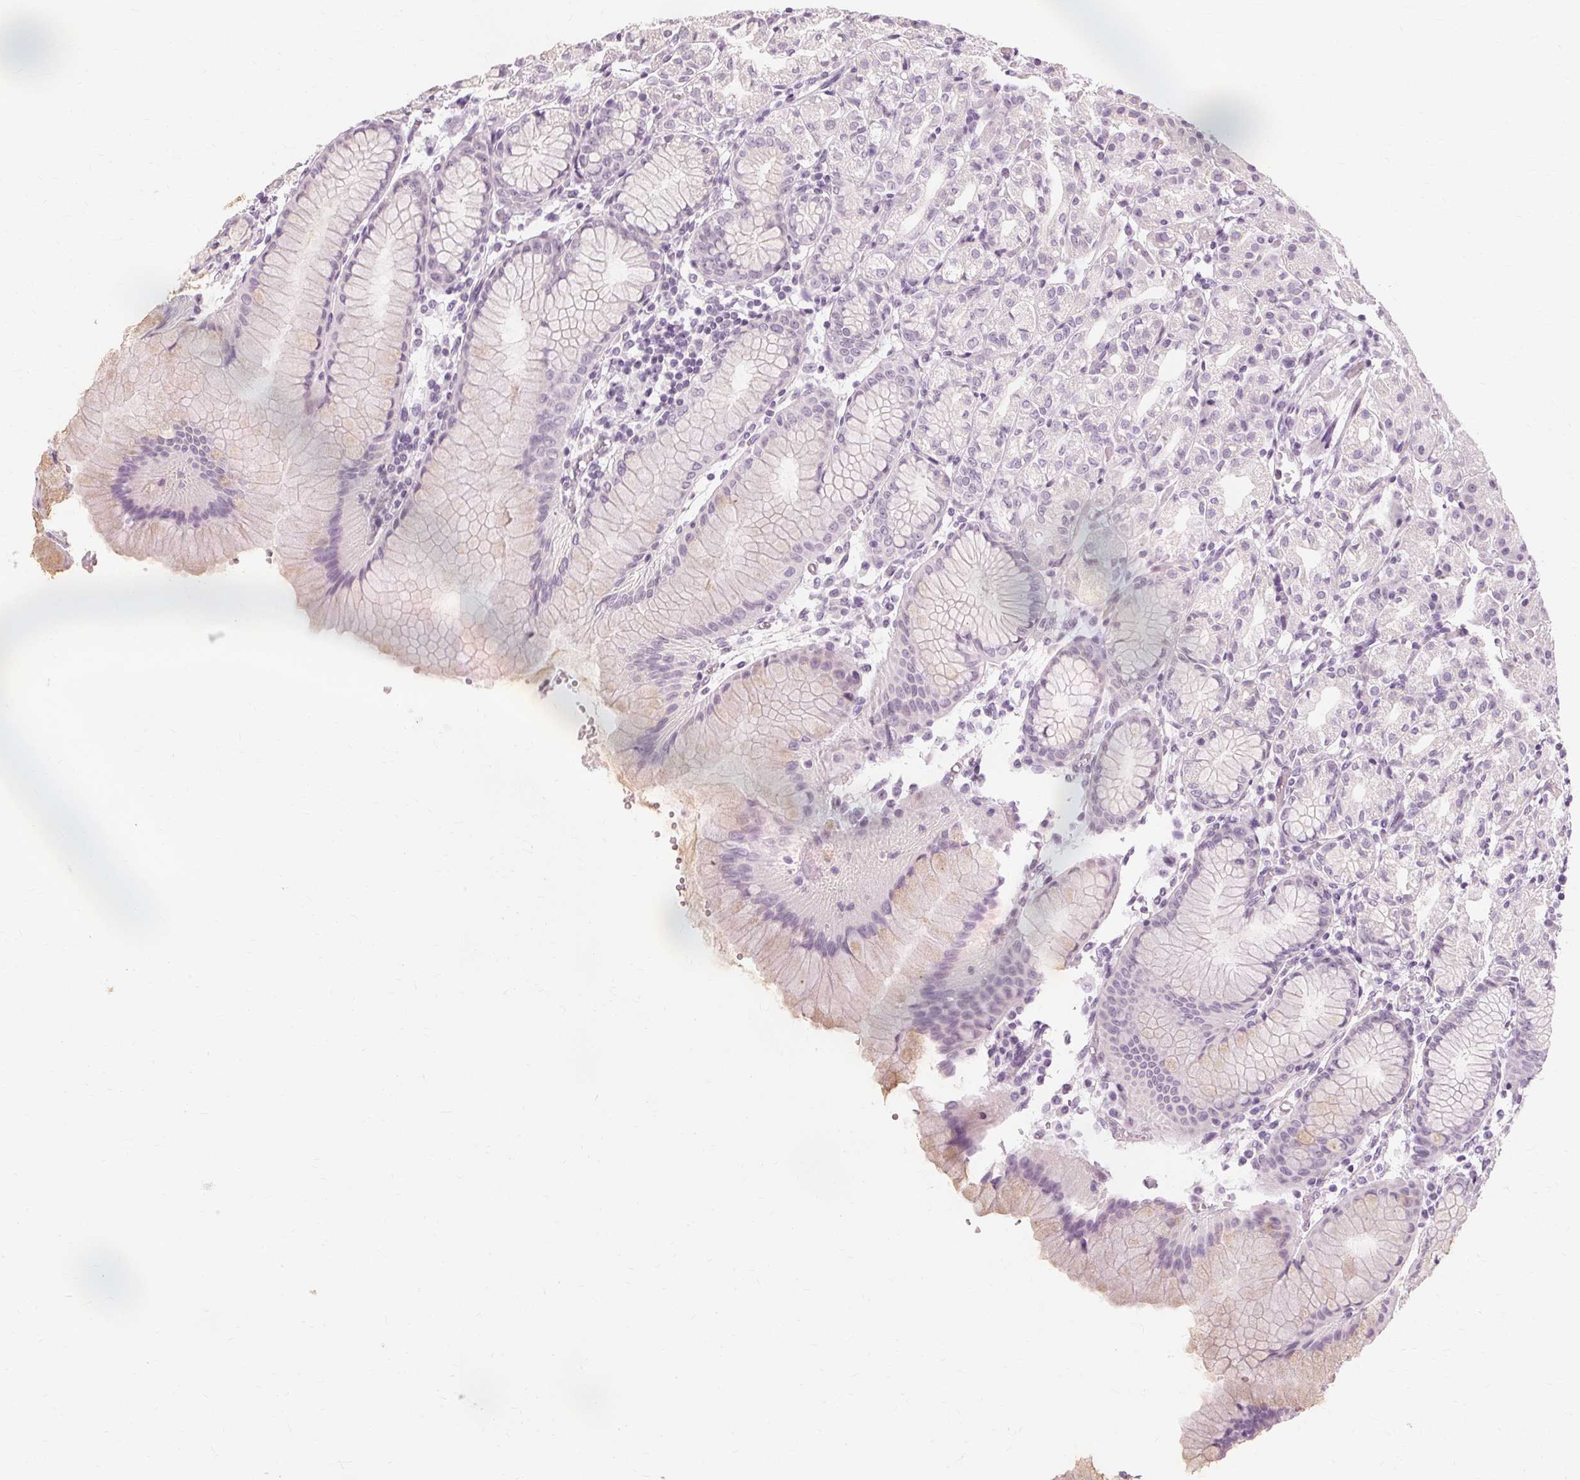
{"staining": {"intensity": "negative", "quantity": "none", "location": "none"}, "tissue": "stomach", "cell_type": "Glandular cells", "image_type": "normal", "snomed": [{"axis": "morphology", "description": "Normal tissue, NOS"}, {"axis": "topography", "description": "Stomach"}], "caption": "Immunohistochemistry (IHC) of unremarkable human stomach shows no staining in glandular cells. (Brightfield microscopy of DAB immunohistochemistry (IHC) at high magnification).", "gene": "MUC12", "patient": {"sex": "female", "age": 57}}